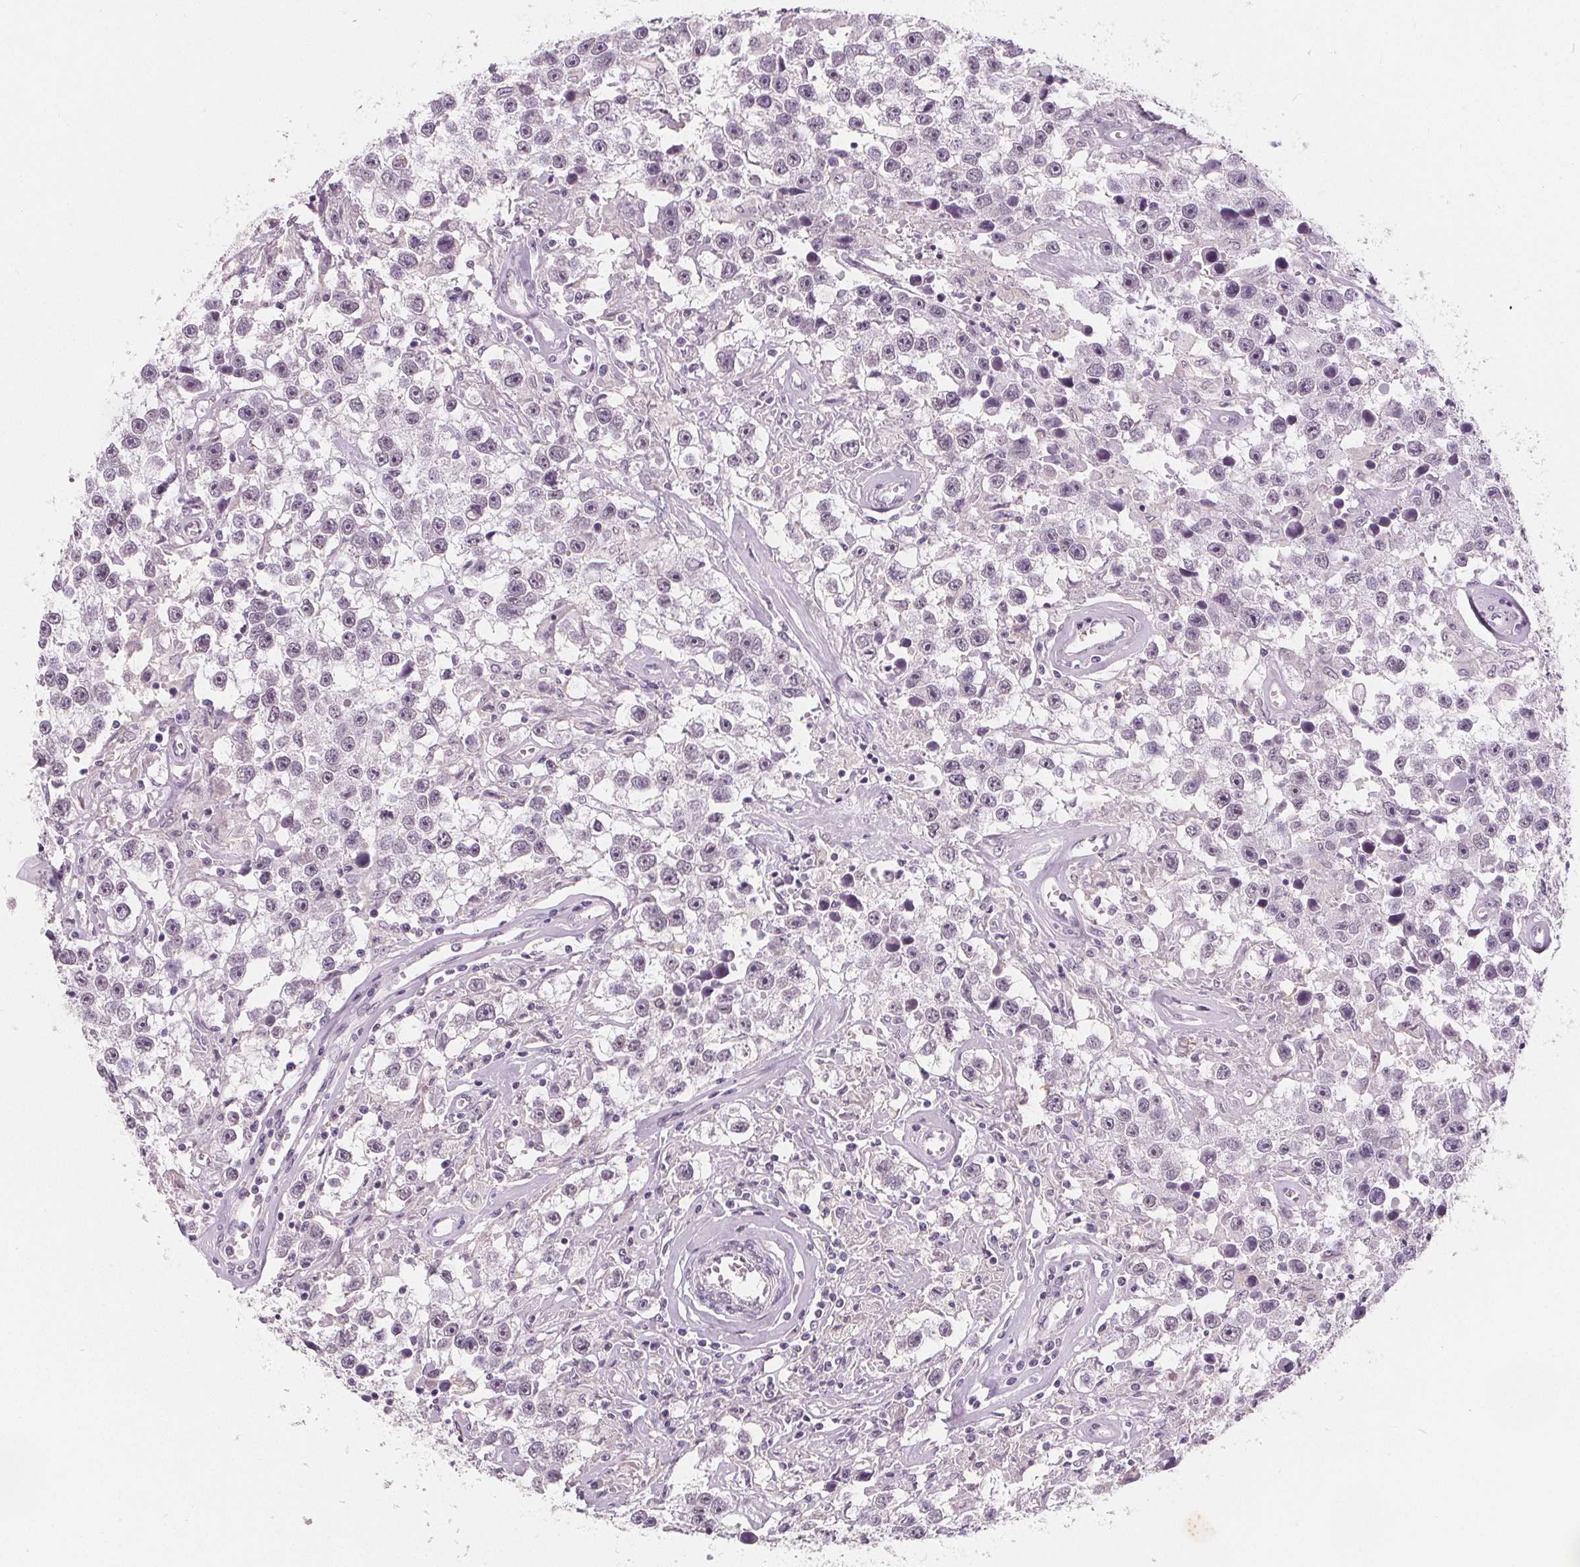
{"staining": {"intensity": "negative", "quantity": "none", "location": "none"}, "tissue": "testis cancer", "cell_type": "Tumor cells", "image_type": "cancer", "snomed": [{"axis": "morphology", "description": "Seminoma, NOS"}, {"axis": "topography", "description": "Testis"}], "caption": "DAB immunohistochemical staining of seminoma (testis) exhibits no significant positivity in tumor cells.", "gene": "DBX2", "patient": {"sex": "male", "age": 43}}